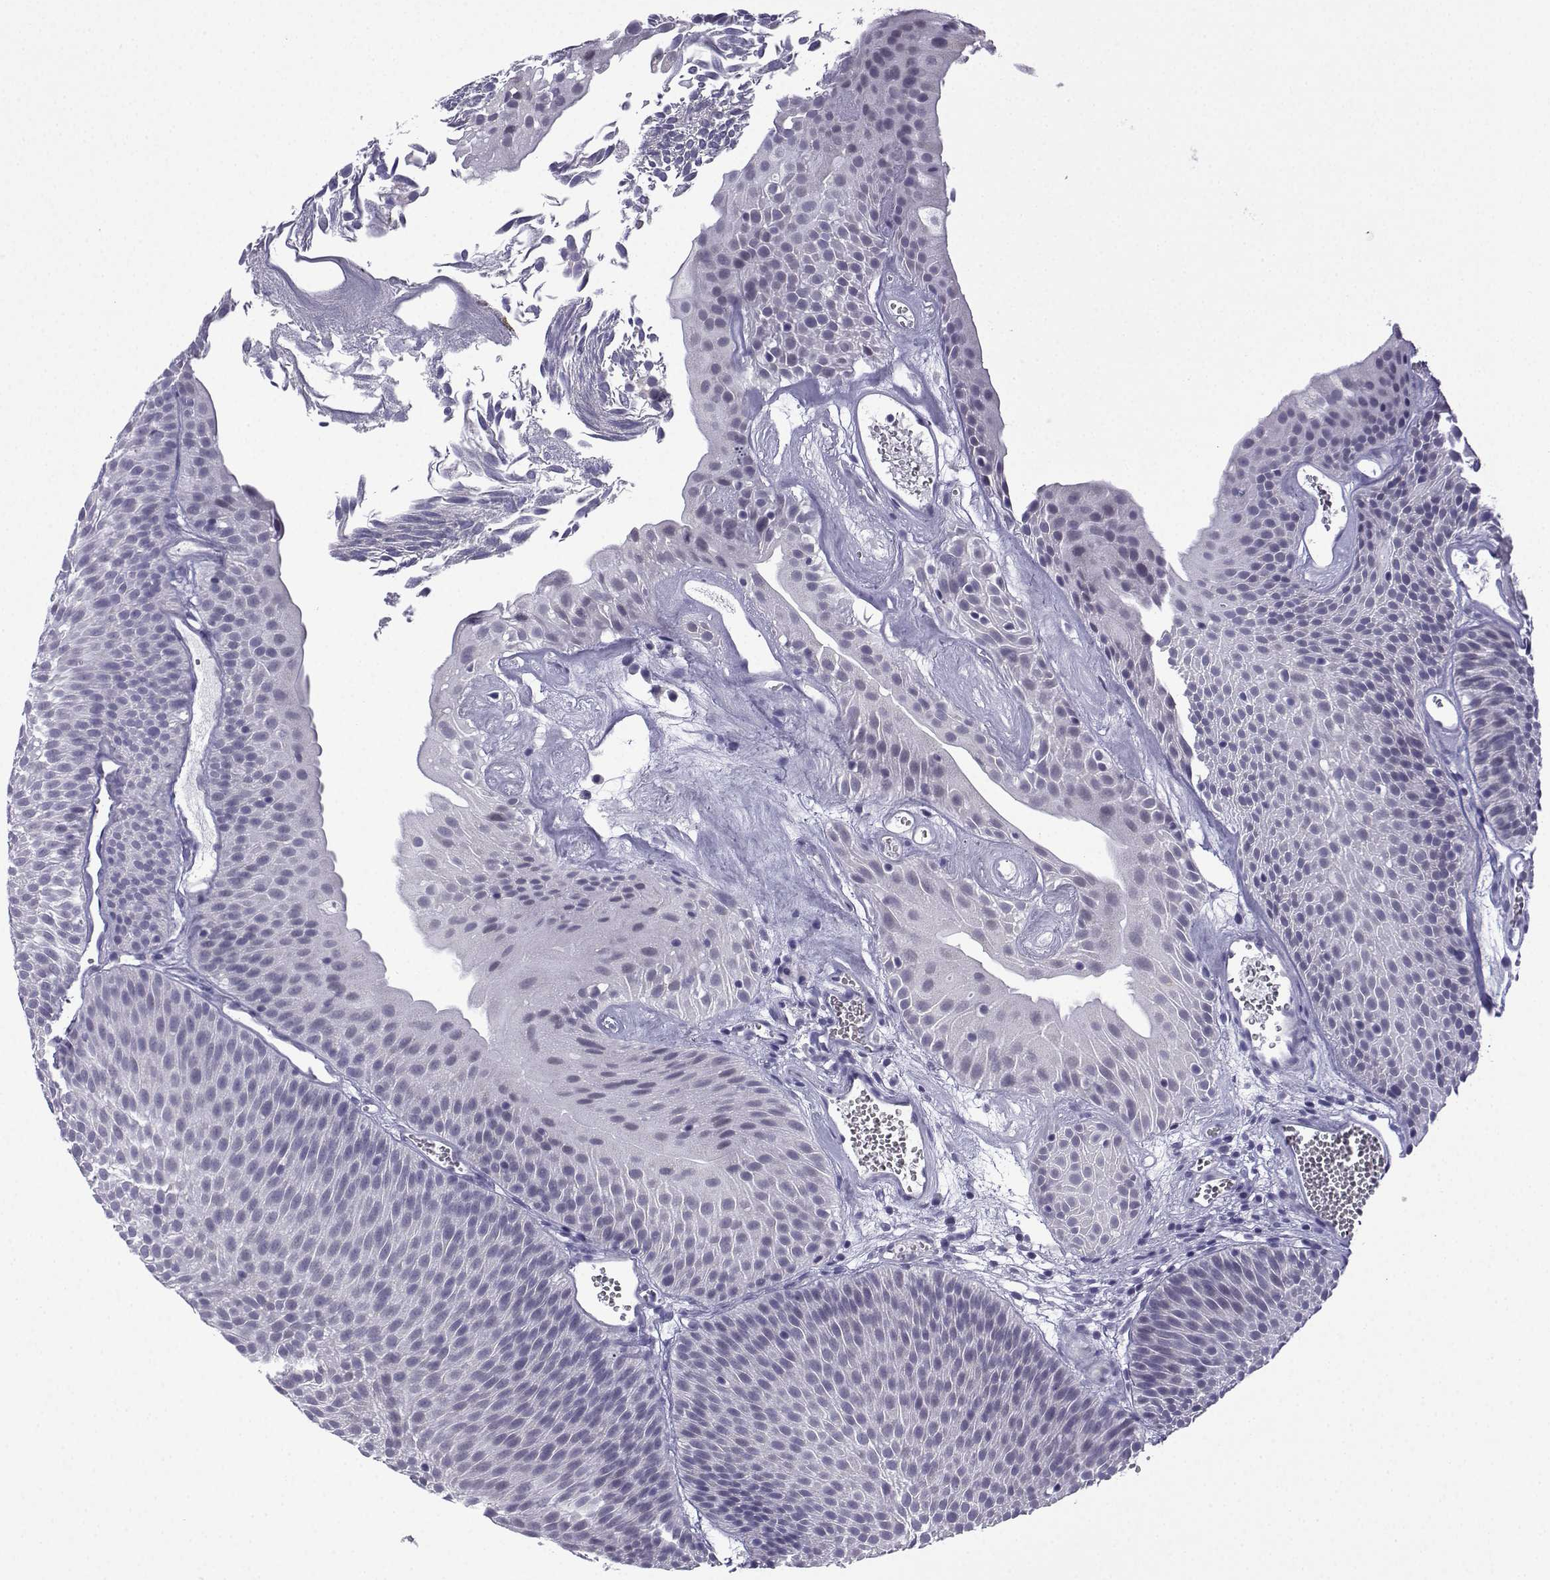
{"staining": {"intensity": "negative", "quantity": "none", "location": "none"}, "tissue": "urothelial cancer", "cell_type": "Tumor cells", "image_type": "cancer", "snomed": [{"axis": "morphology", "description": "Urothelial carcinoma, Low grade"}, {"axis": "topography", "description": "Urinary bladder"}], "caption": "Tumor cells show no significant protein staining in urothelial cancer.", "gene": "ACRBP", "patient": {"sex": "male", "age": 52}}